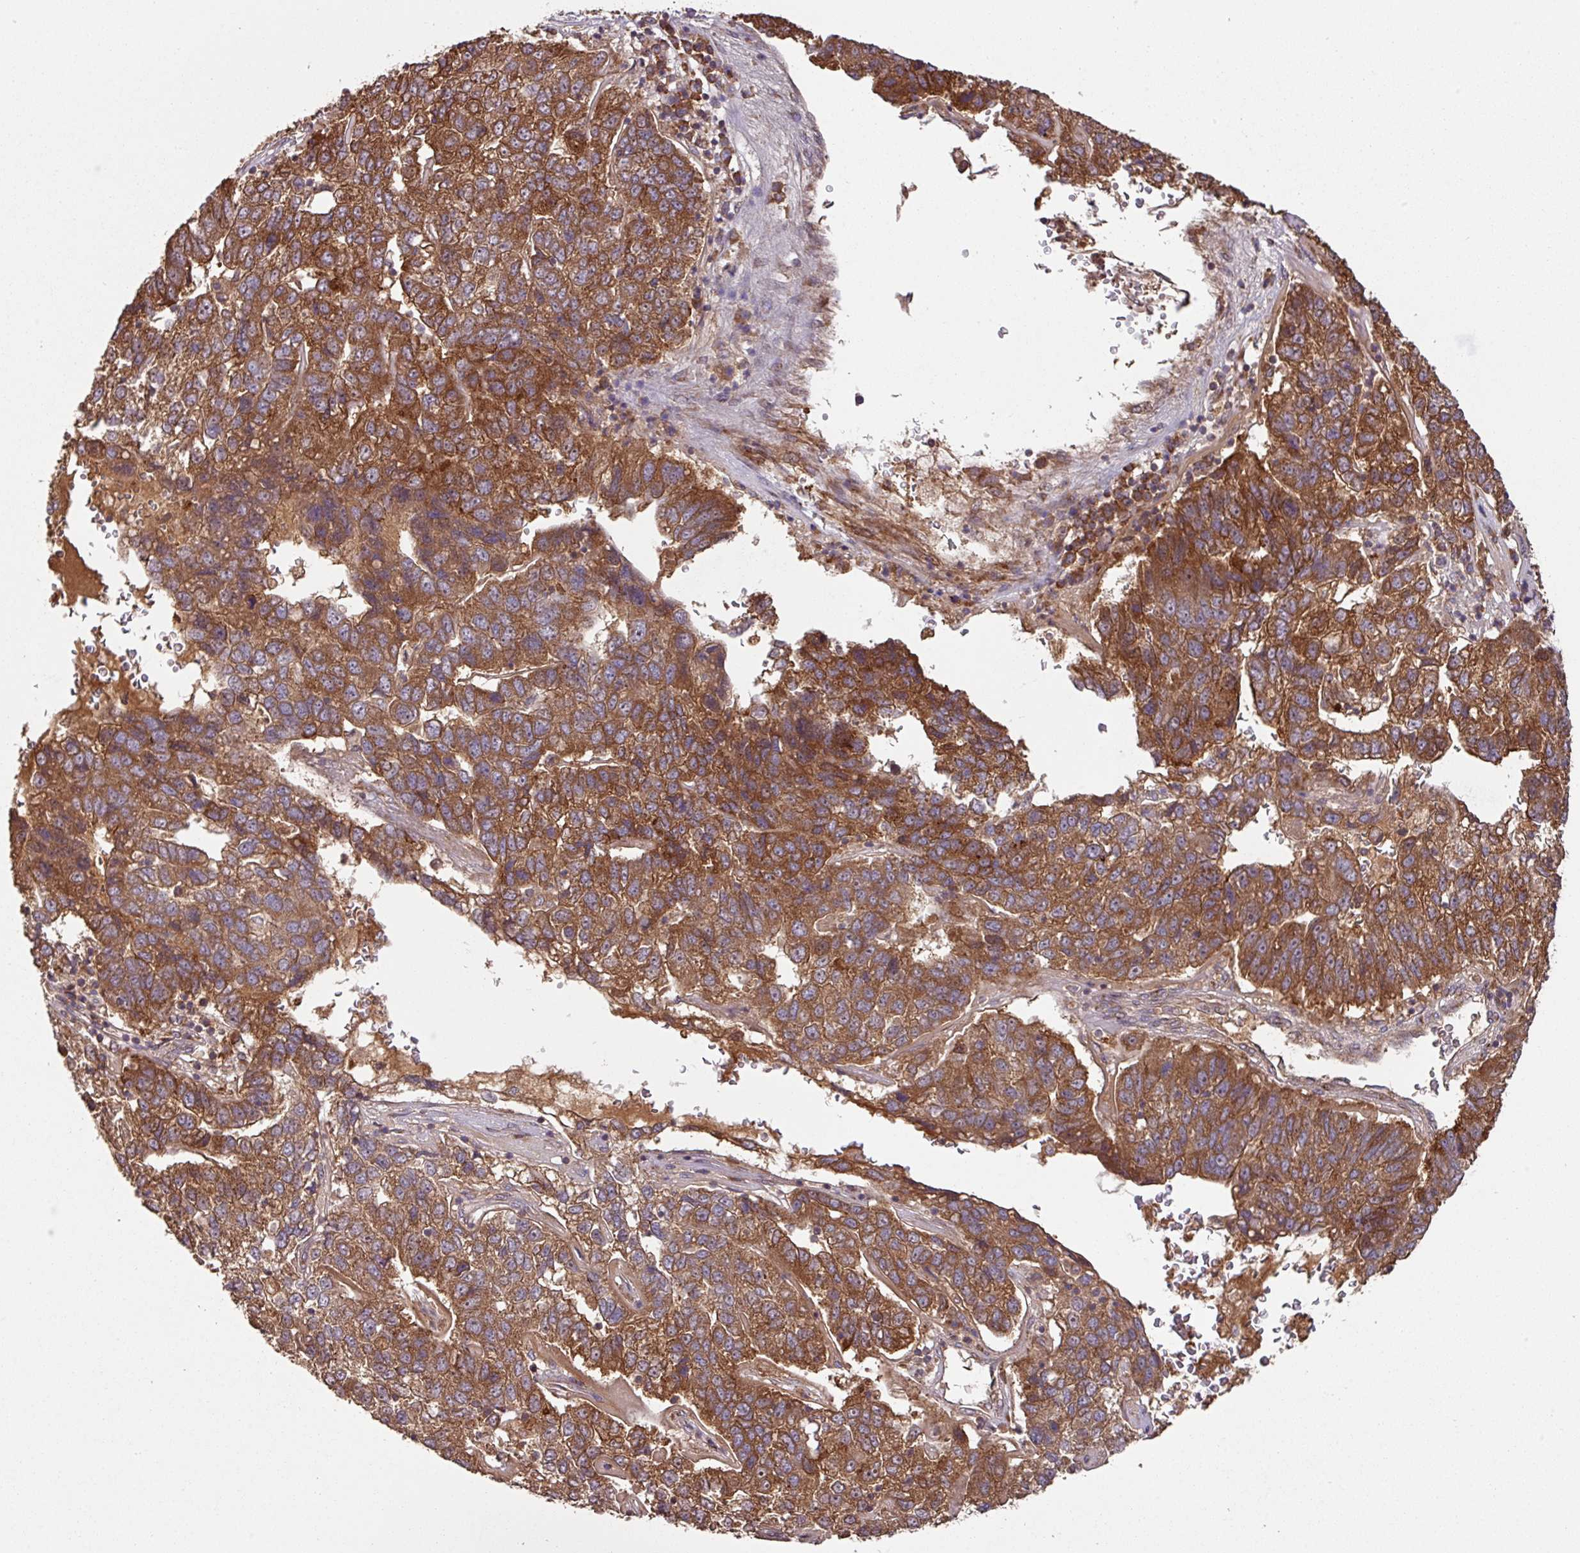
{"staining": {"intensity": "strong", "quantity": ">75%", "location": "cytoplasmic/membranous"}, "tissue": "pancreatic cancer", "cell_type": "Tumor cells", "image_type": "cancer", "snomed": [{"axis": "morphology", "description": "Adenocarcinoma, NOS"}, {"axis": "topography", "description": "Pancreas"}], "caption": "A high-resolution histopathology image shows immunohistochemistry staining of adenocarcinoma (pancreatic), which displays strong cytoplasmic/membranous positivity in approximately >75% of tumor cells.", "gene": "MRRF", "patient": {"sex": "female", "age": 61}}